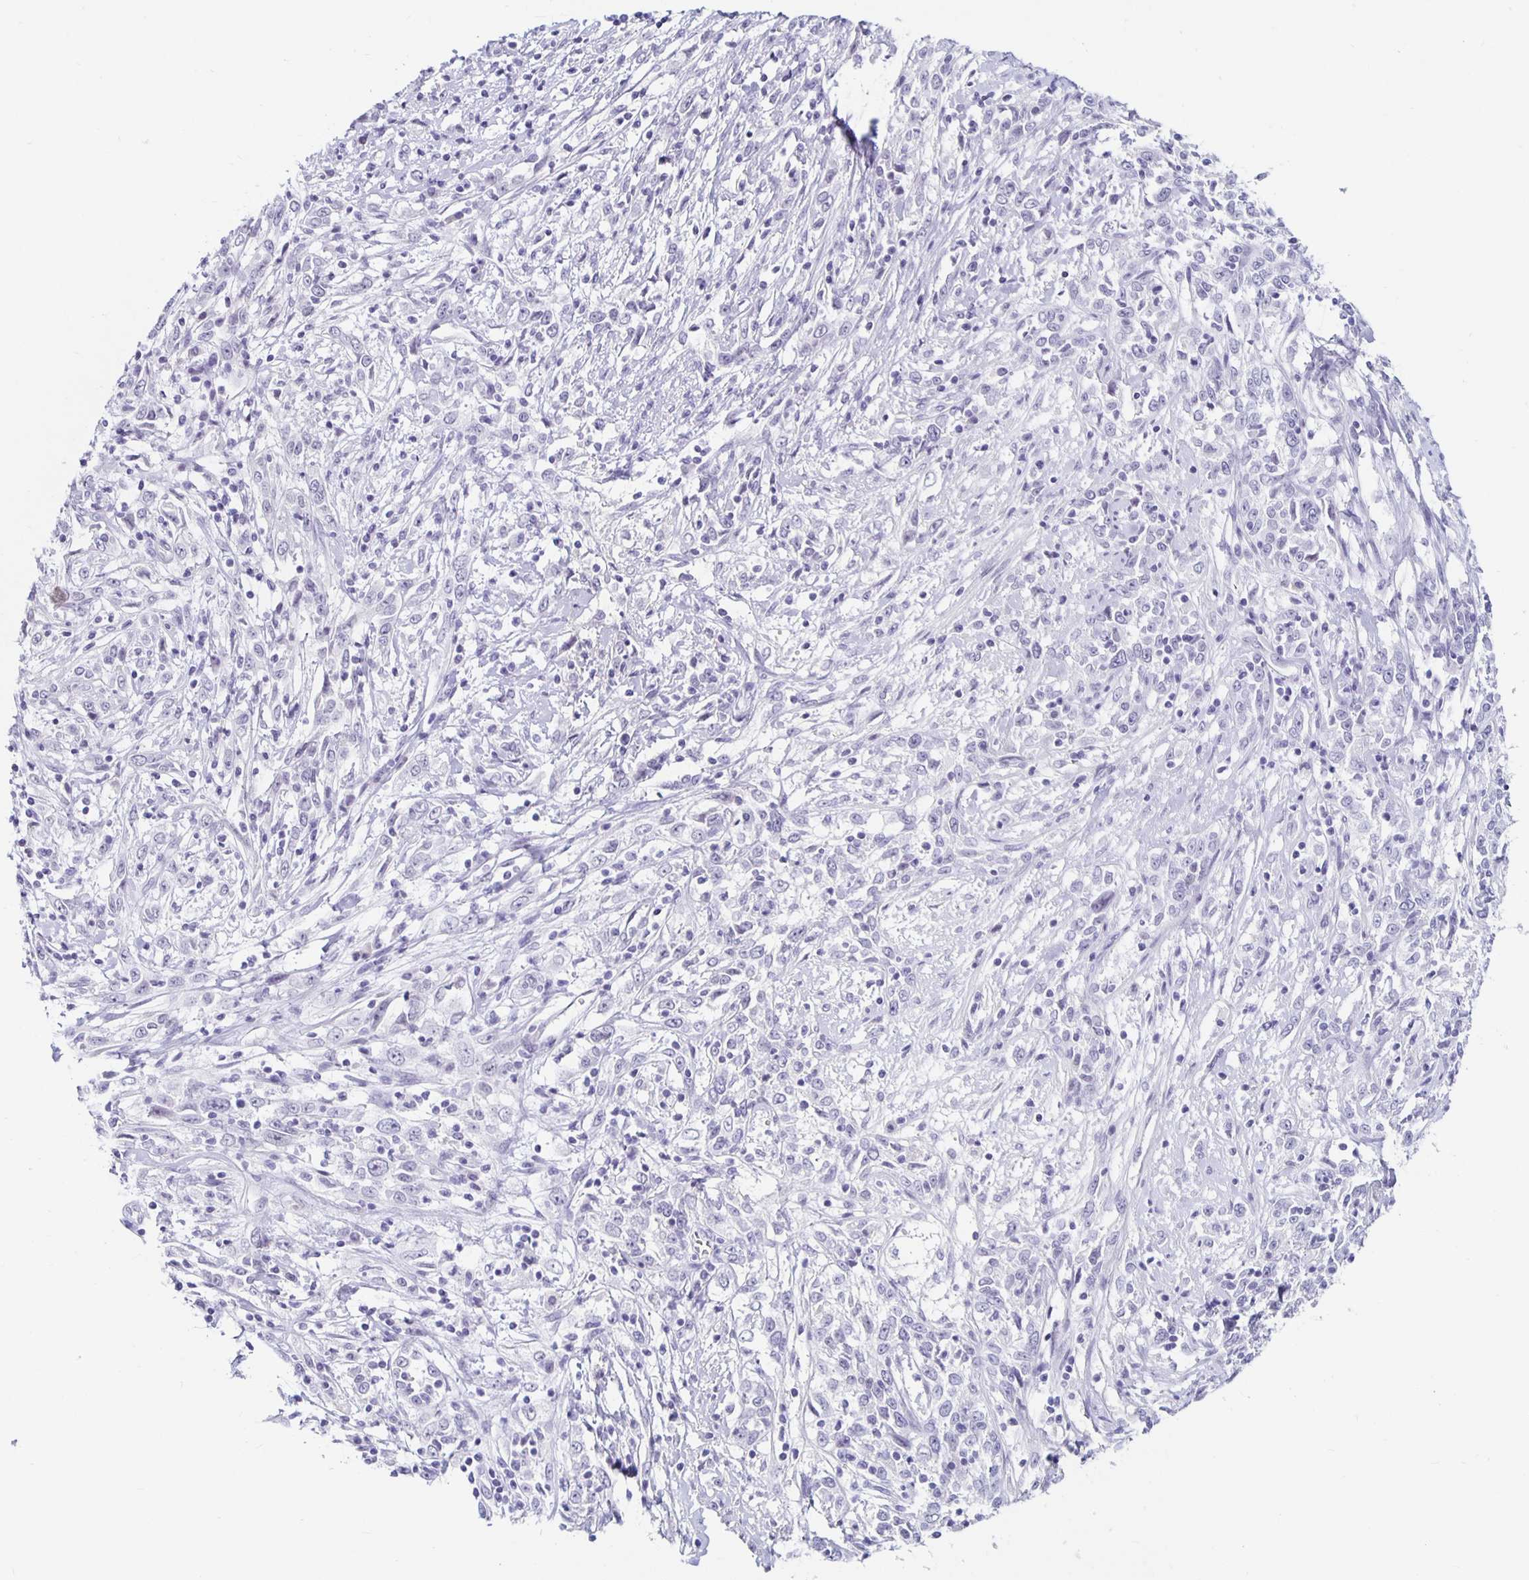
{"staining": {"intensity": "negative", "quantity": "none", "location": "none"}, "tissue": "cervical cancer", "cell_type": "Tumor cells", "image_type": "cancer", "snomed": [{"axis": "morphology", "description": "Adenocarcinoma, NOS"}, {"axis": "topography", "description": "Cervix"}], "caption": "Immunohistochemistry (IHC) micrograph of cervical cancer stained for a protein (brown), which reveals no staining in tumor cells.", "gene": "KCNQ2", "patient": {"sex": "female", "age": 40}}